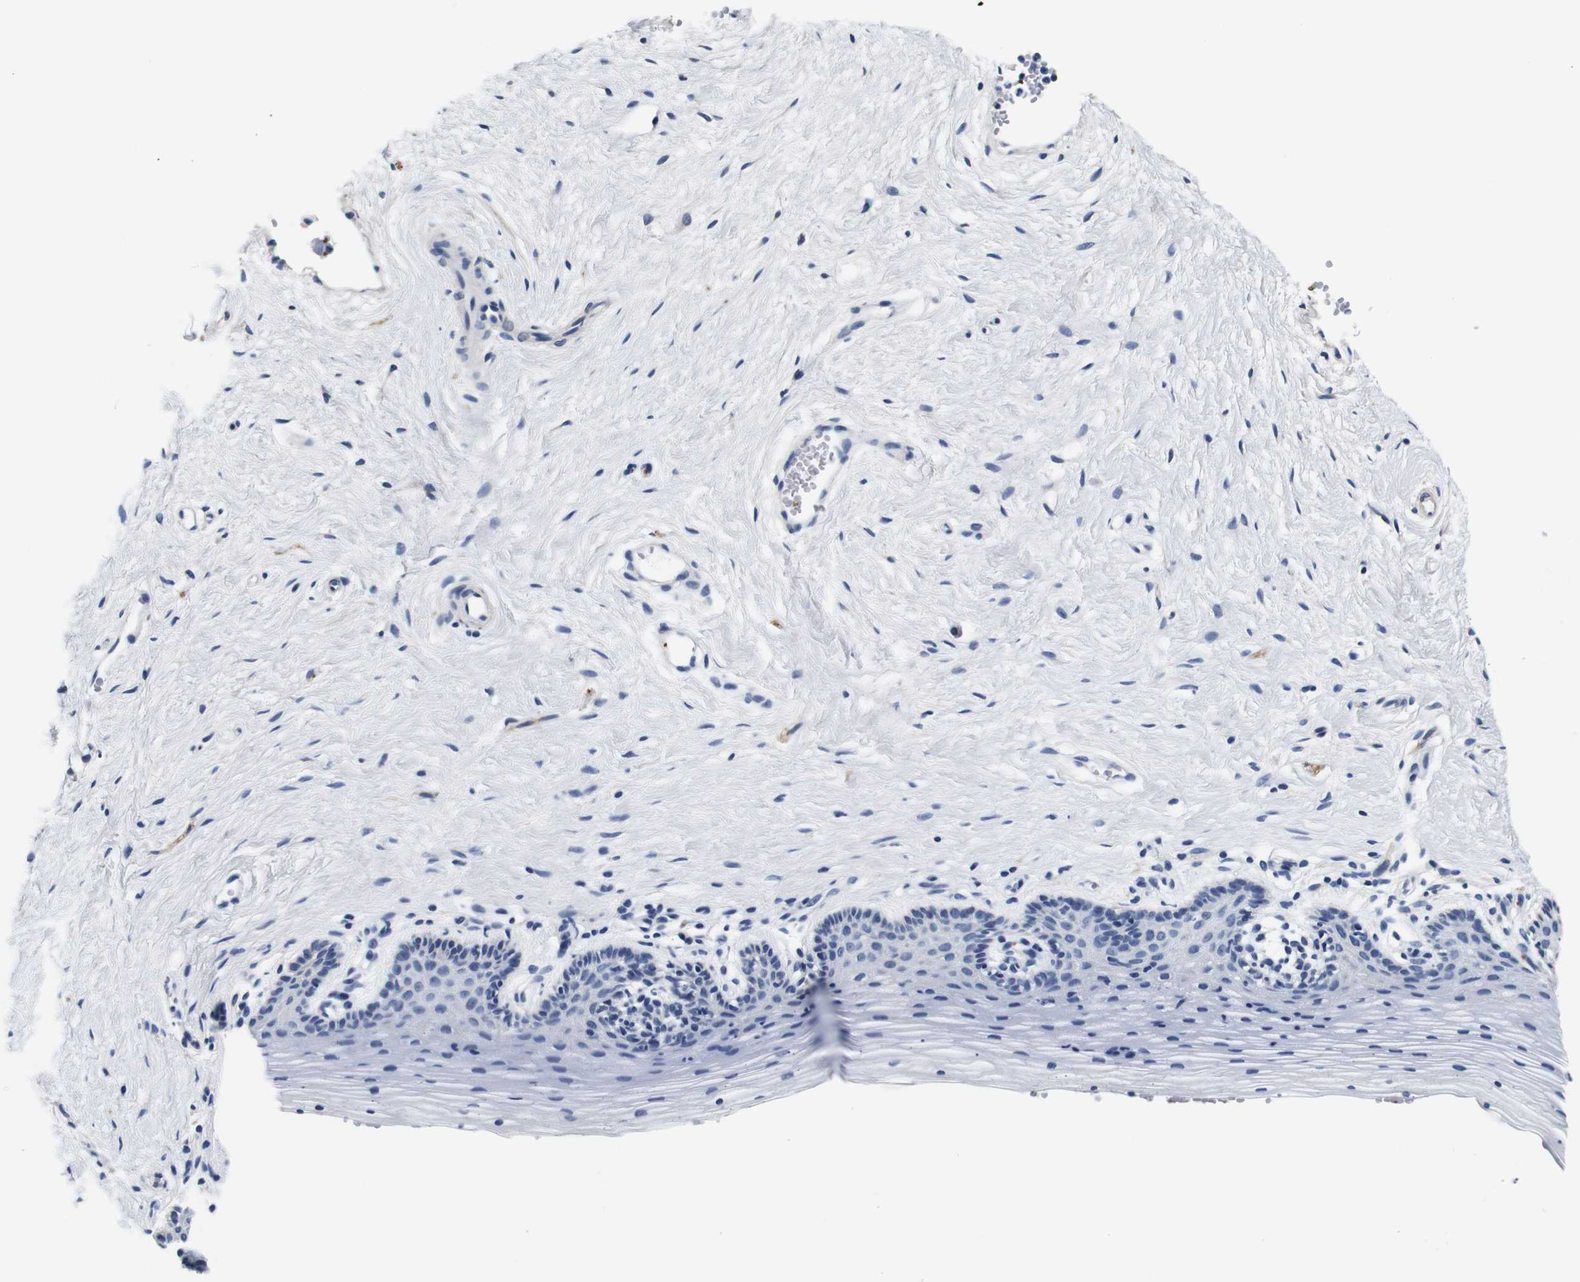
{"staining": {"intensity": "negative", "quantity": "none", "location": "none"}, "tissue": "vagina", "cell_type": "Squamous epithelial cells", "image_type": "normal", "snomed": [{"axis": "morphology", "description": "Normal tissue, NOS"}, {"axis": "topography", "description": "Vagina"}], "caption": "This is a histopathology image of immunohistochemistry staining of benign vagina, which shows no expression in squamous epithelial cells.", "gene": "GP1BA", "patient": {"sex": "female", "age": 32}}